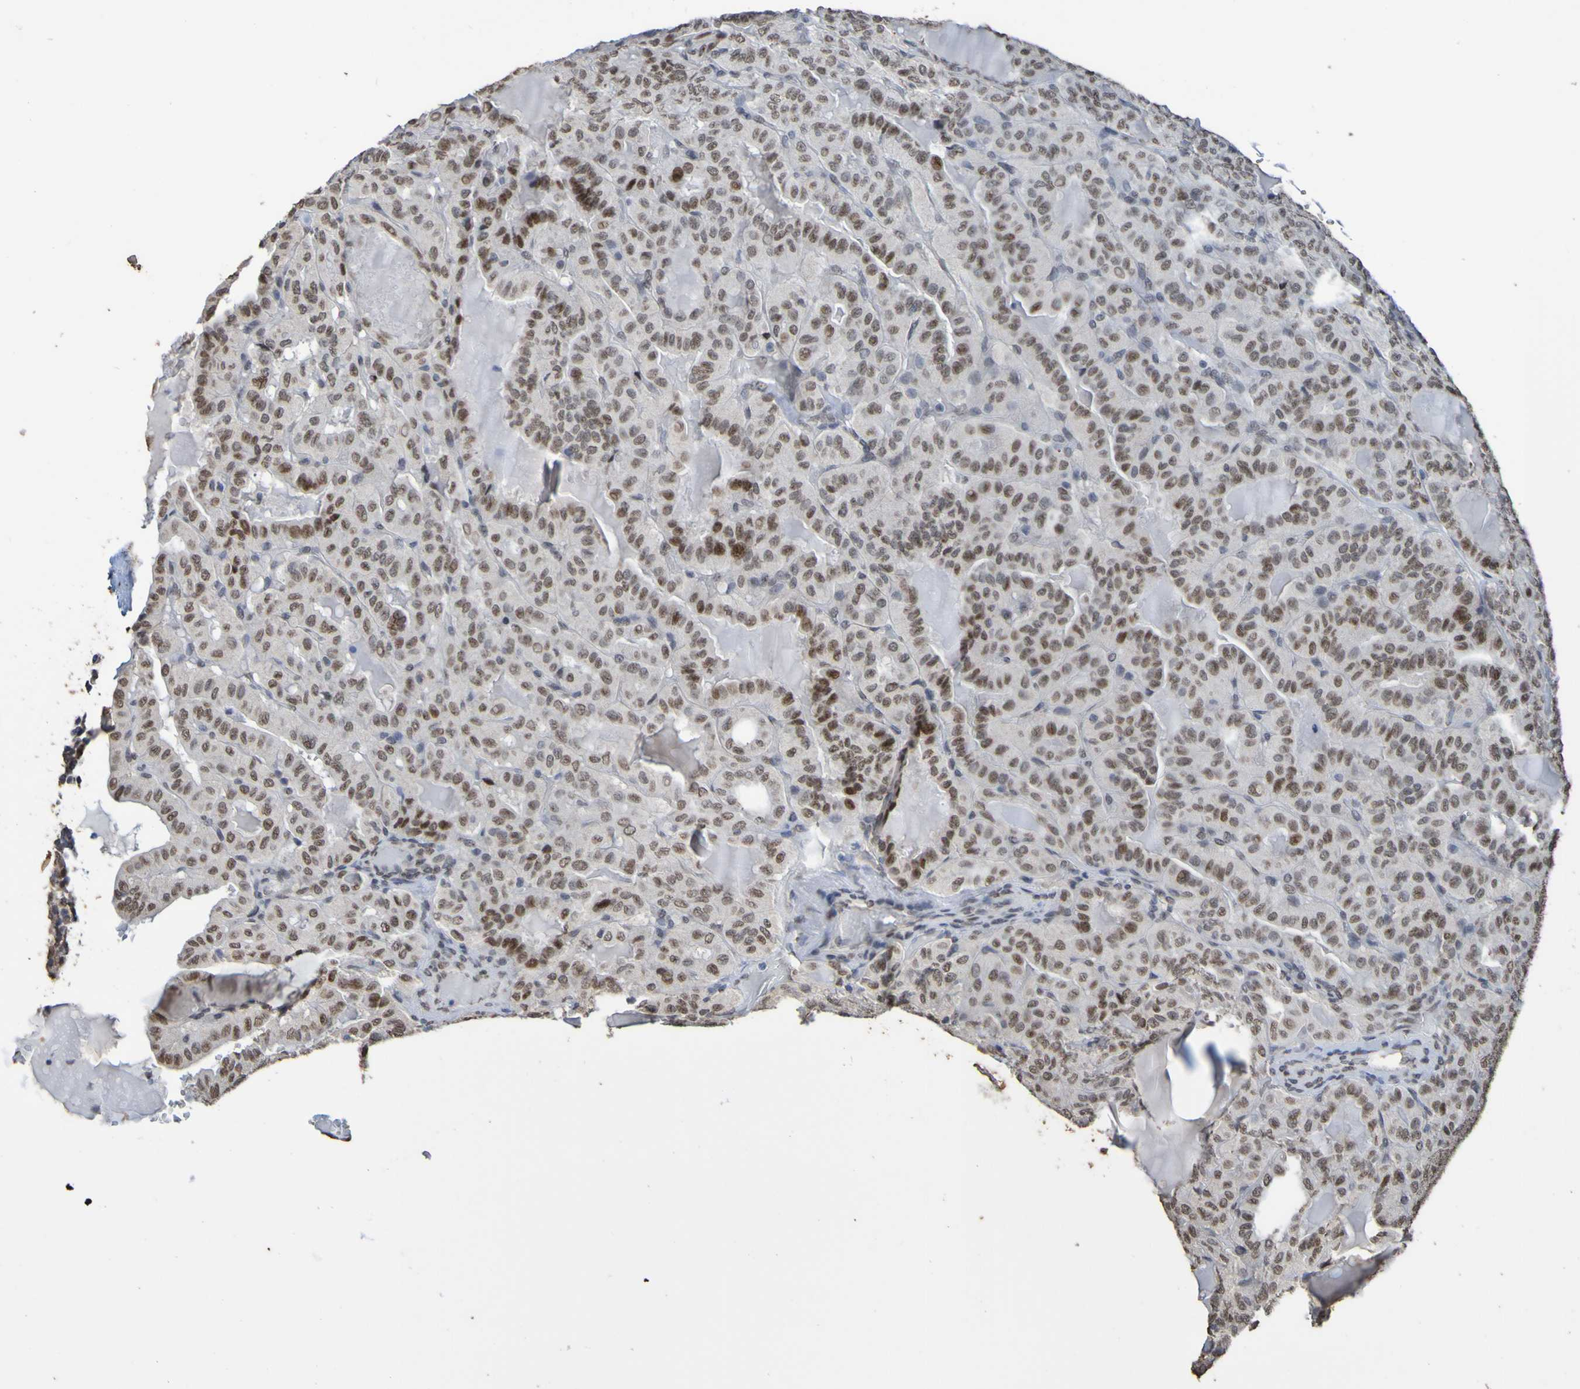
{"staining": {"intensity": "moderate", "quantity": ">75%", "location": "nuclear"}, "tissue": "thyroid cancer", "cell_type": "Tumor cells", "image_type": "cancer", "snomed": [{"axis": "morphology", "description": "Papillary adenocarcinoma, NOS"}, {"axis": "topography", "description": "Thyroid gland"}], "caption": "Protein expression analysis of thyroid papillary adenocarcinoma reveals moderate nuclear expression in approximately >75% of tumor cells. (Stains: DAB in brown, nuclei in blue, Microscopy: brightfield microscopy at high magnification).", "gene": "ALKBH2", "patient": {"sex": "male", "age": 77}}